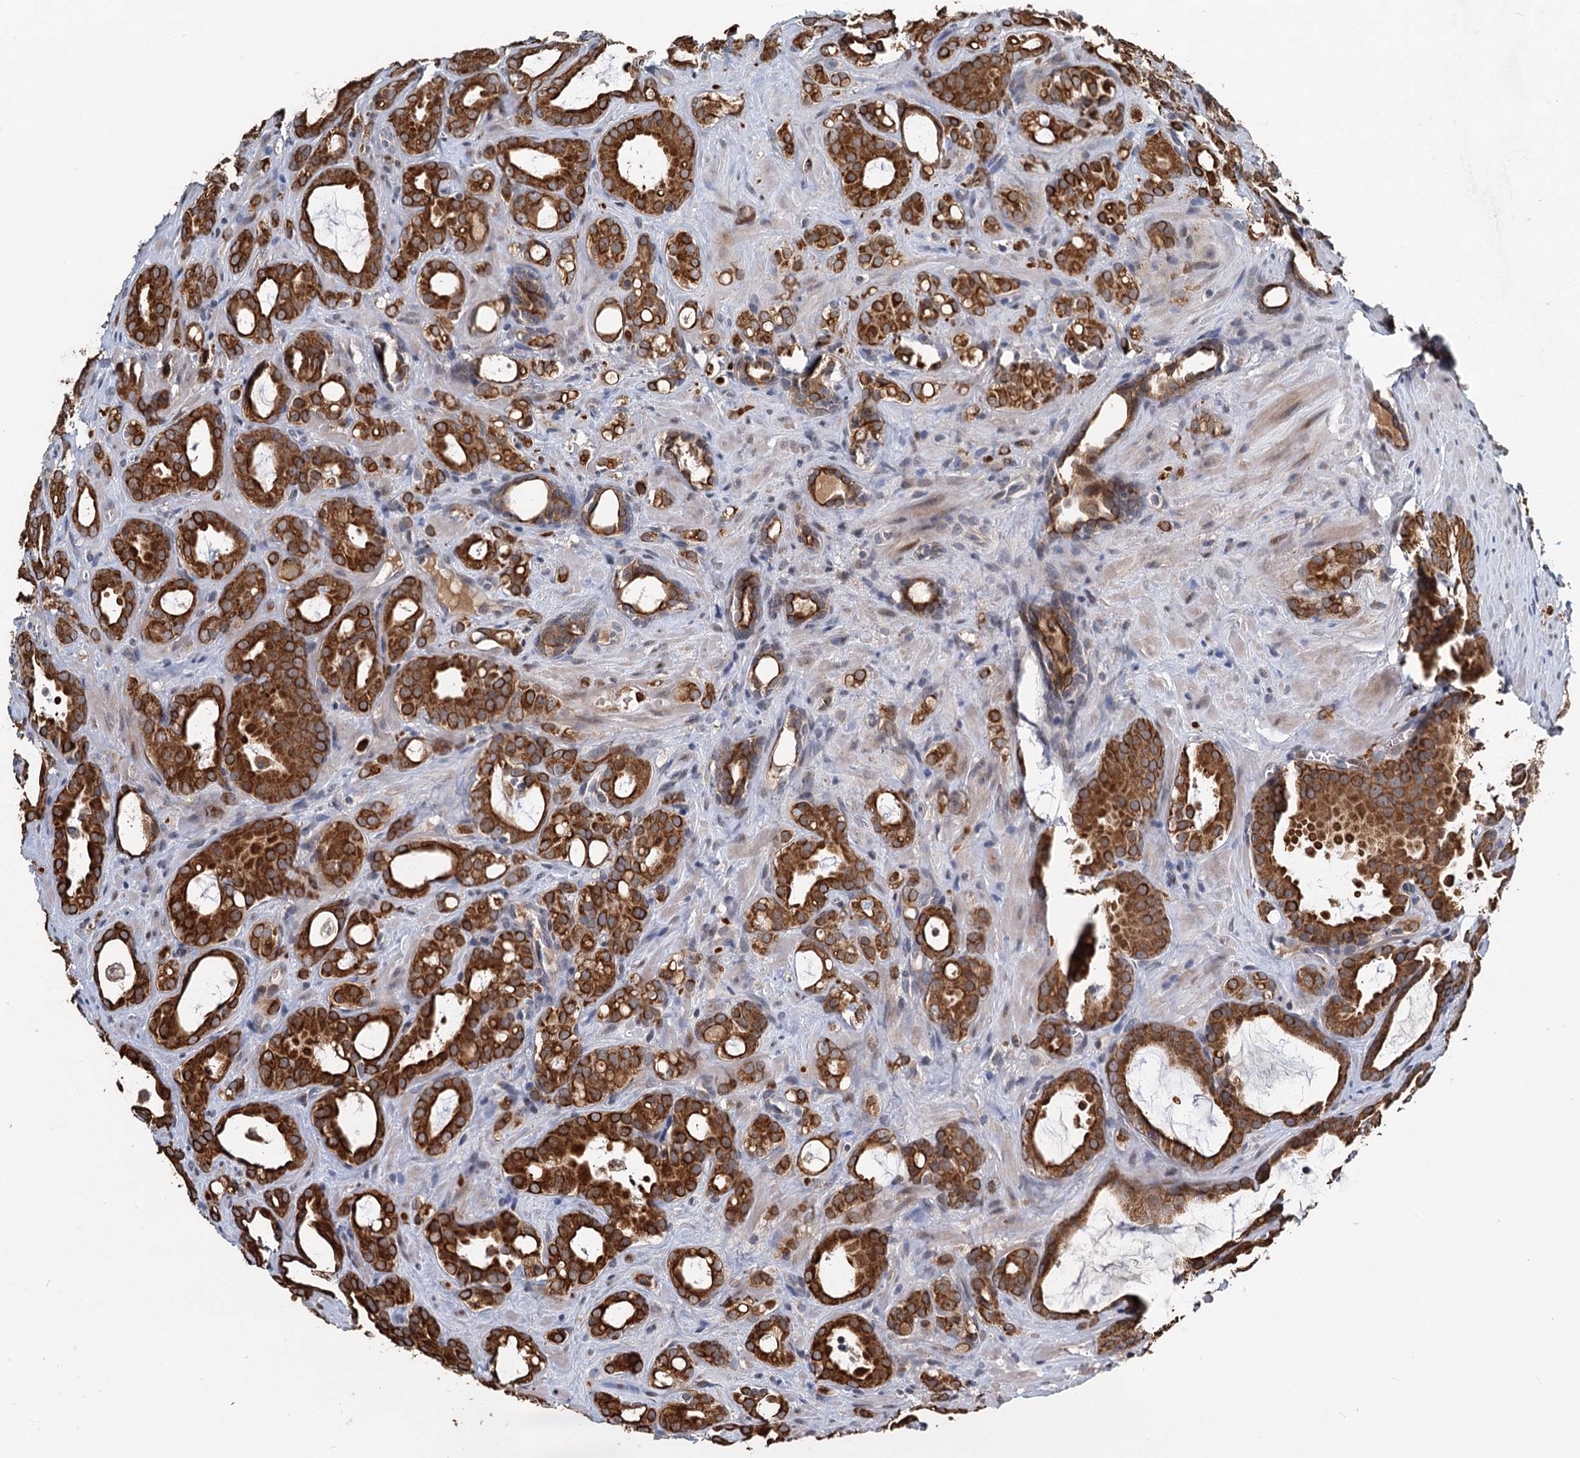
{"staining": {"intensity": "strong", "quantity": ">75%", "location": "cytoplasmic/membranous"}, "tissue": "prostate cancer", "cell_type": "Tumor cells", "image_type": "cancer", "snomed": [{"axis": "morphology", "description": "Adenocarcinoma, High grade"}, {"axis": "topography", "description": "Prostate"}], "caption": "Immunohistochemical staining of adenocarcinoma (high-grade) (prostate) shows high levels of strong cytoplasmic/membranous positivity in about >75% of tumor cells. (Stains: DAB (3,3'-diaminobenzidine) in brown, nuclei in blue, Microscopy: brightfield microscopy at high magnification).", "gene": "RITA1", "patient": {"sex": "male", "age": 72}}